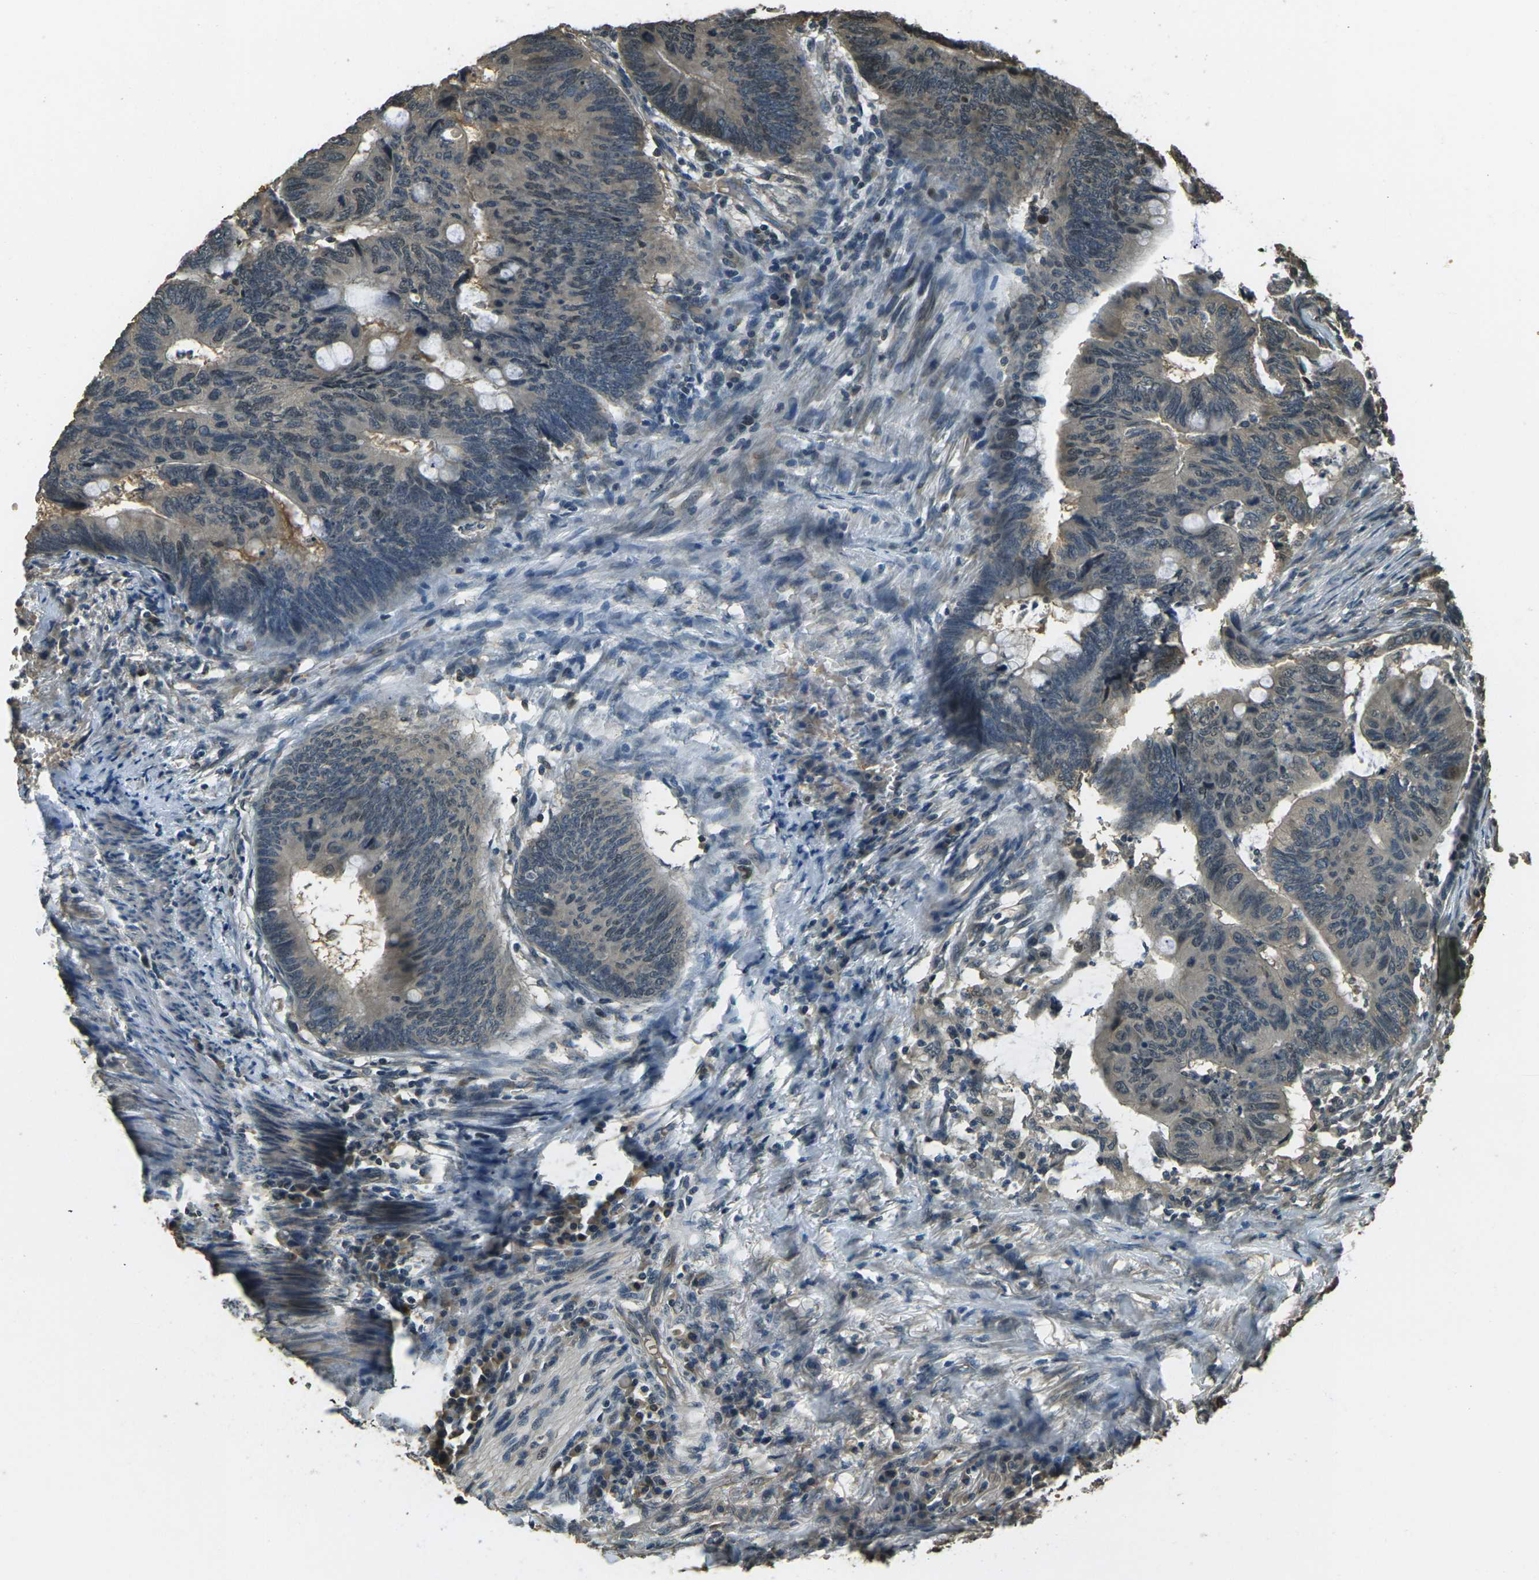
{"staining": {"intensity": "weak", "quantity": ">75%", "location": "cytoplasmic/membranous,nuclear"}, "tissue": "colorectal cancer", "cell_type": "Tumor cells", "image_type": "cancer", "snomed": [{"axis": "morphology", "description": "Normal tissue, NOS"}, {"axis": "morphology", "description": "Adenocarcinoma, NOS"}, {"axis": "topography", "description": "Rectum"}, {"axis": "topography", "description": "Peripheral nerve tissue"}], "caption": "Protein analysis of colorectal adenocarcinoma tissue reveals weak cytoplasmic/membranous and nuclear positivity in about >75% of tumor cells.", "gene": "TOR1A", "patient": {"sex": "male", "age": 92}}